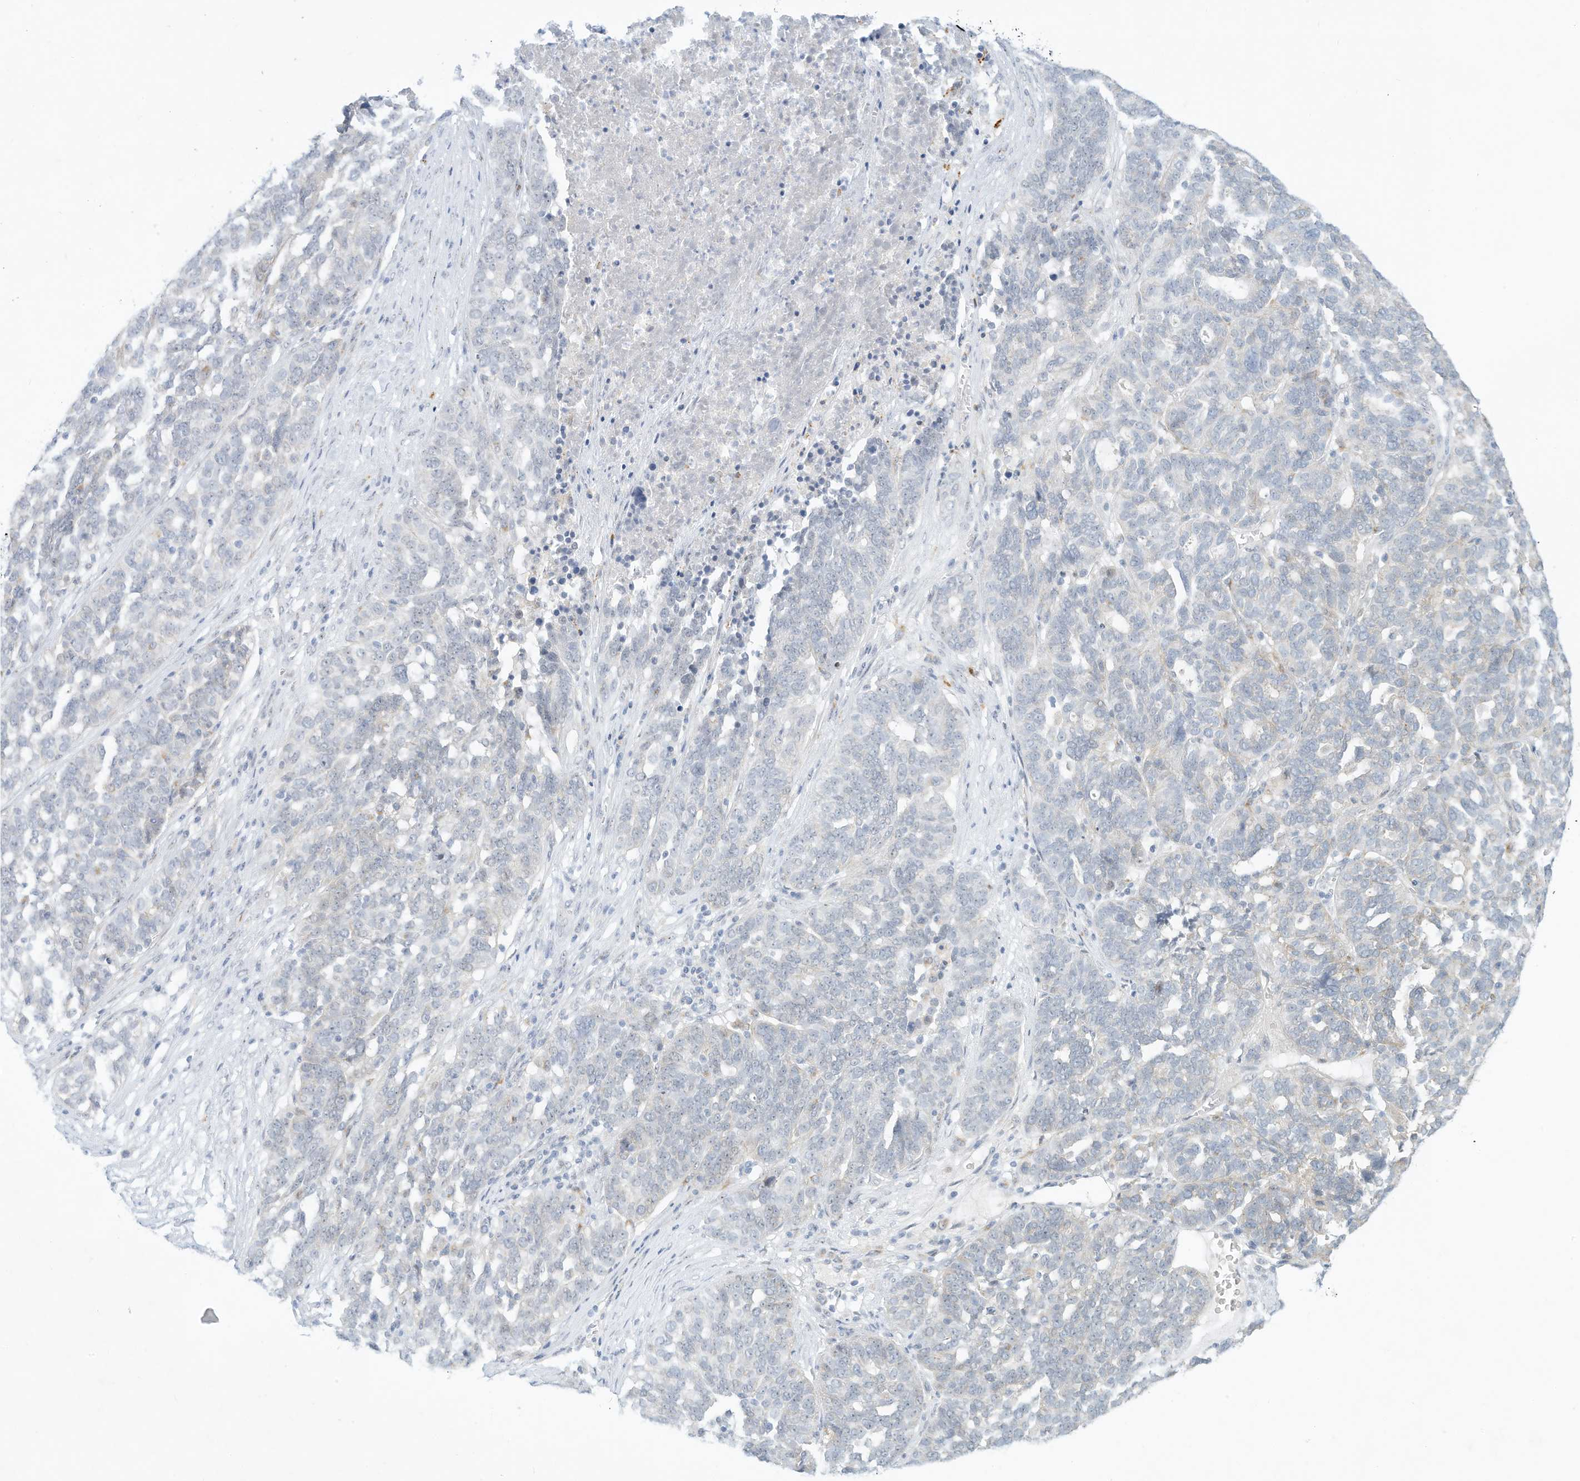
{"staining": {"intensity": "negative", "quantity": "none", "location": "none"}, "tissue": "ovarian cancer", "cell_type": "Tumor cells", "image_type": "cancer", "snomed": [{"axis": "morphology", "description": "Cystadenocarcinoma, serous, NOS"}, {"axis": "topography", "description": "Ovary"}], "caption": "High magnification brightfield microscopy of serous cystadenocarcinoma (ovarian) stained with DAB (3,3'-diaminobenzidine) (brown) and counterstained with hematoxylin (blue): tumor cells show no significant positivity. (Immunohistochemistry (ihc), brightfield microscopy, high magnification).", "gene": "PAK6", "patient": {"sex": "female", "age": 59}}